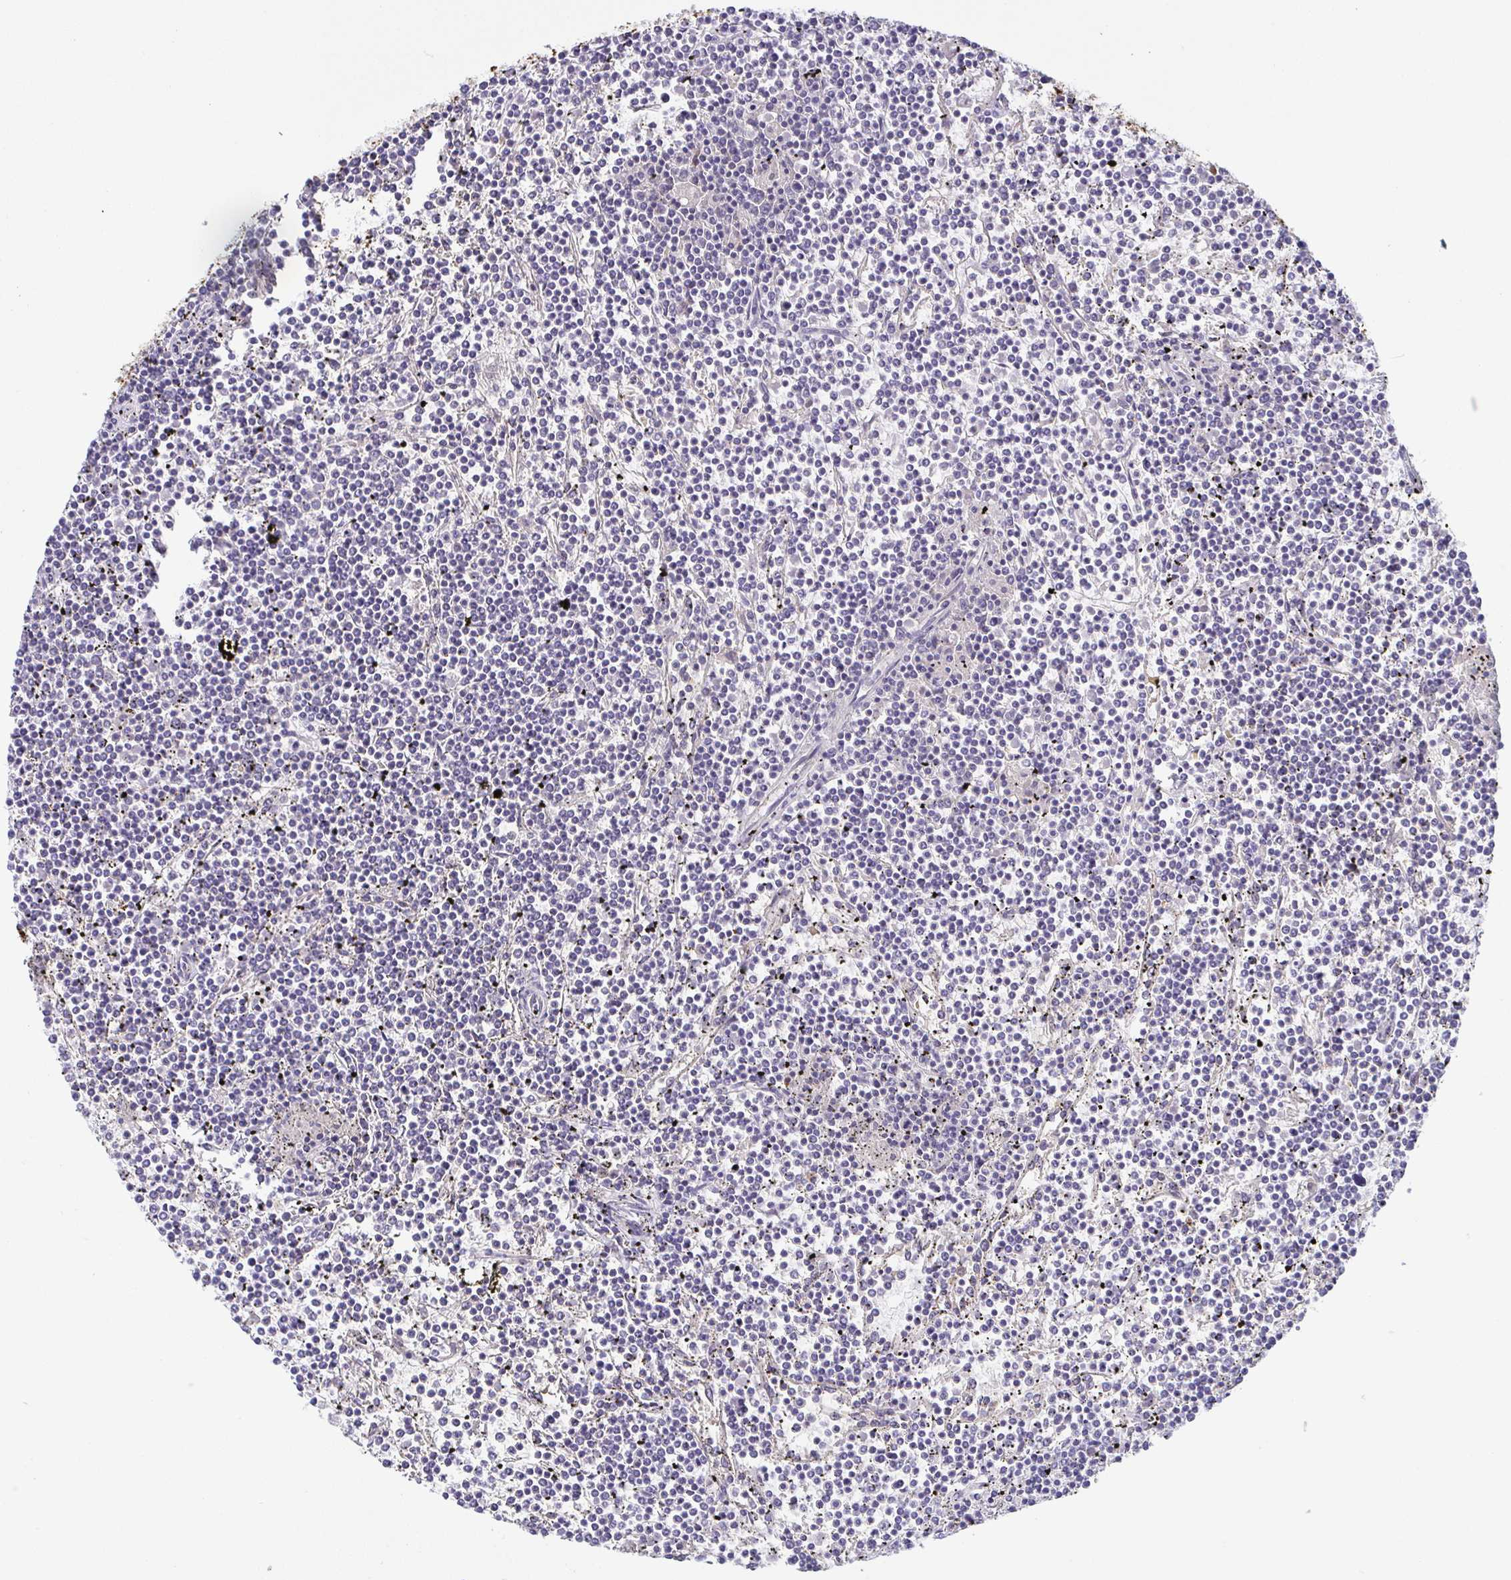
{"staining": {"intensity": "negative", "quantity": "none", "location": "none"}, "tissue": "lymphoma", "cell_type": "Tumor cells", "image_type": "cancer", "snomed": [{"axis": "morphology", "description": "Malignant lymphoma, non-Hodgkin's type, Low grade"}, {"axis": "topography", "description": "Spleen"}], "caption": "Immunohistochemistry photomicrograph of low-grade malignant lymphoma, non-Hodgkin's type stained for a protein (brown), which reveals no expression in tumor cells.", "gene": "BCL2L1", "patient": {"sex": "female", "age": 19}}